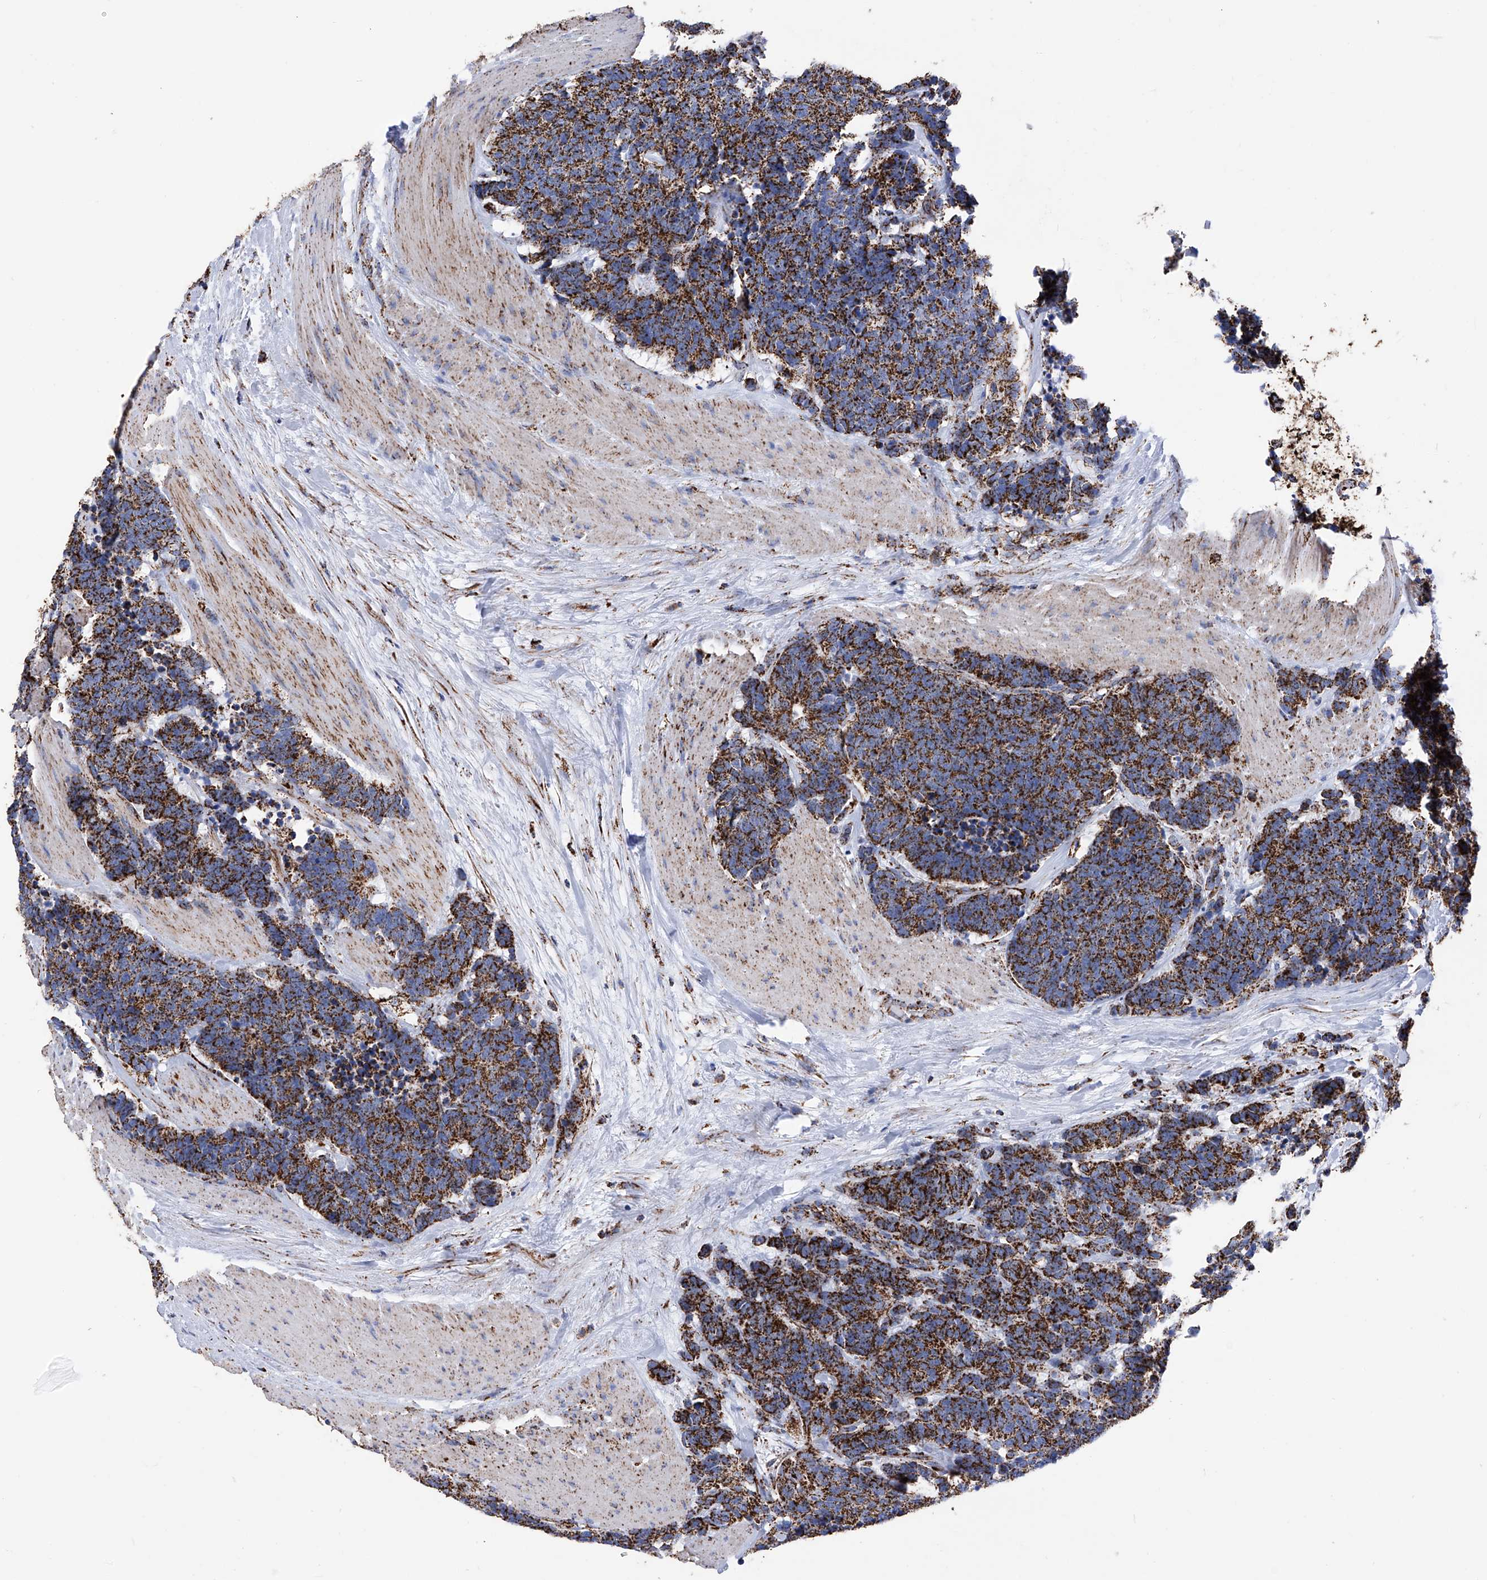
{"staining": {"intensity": "strong", "quantity": ">75%", "location": "cytoplasmic/membranous"}, "tissue": "carcinoid", "cell_type": "Tumor cells", "image_type": "cancer", "snomed": [{"axis": "morphology", "description": "Carcinoma, NOS"}, {"axis": "morphology", "description": "Carcinoid, malignant, NOS"}, {"axis": "topography", "description": "Urinary bladder"}], "caption": "Carcinoid tissue displays strong cytoplasmic/membranous expression in approximately >75% of tumor cells (DAB (3,3'-diaminobenzidine) = brown stain, brightfield microscopy at high magnification).", "gene": "ATP5PF", "patient": {"sex": "male", "age": 57}}